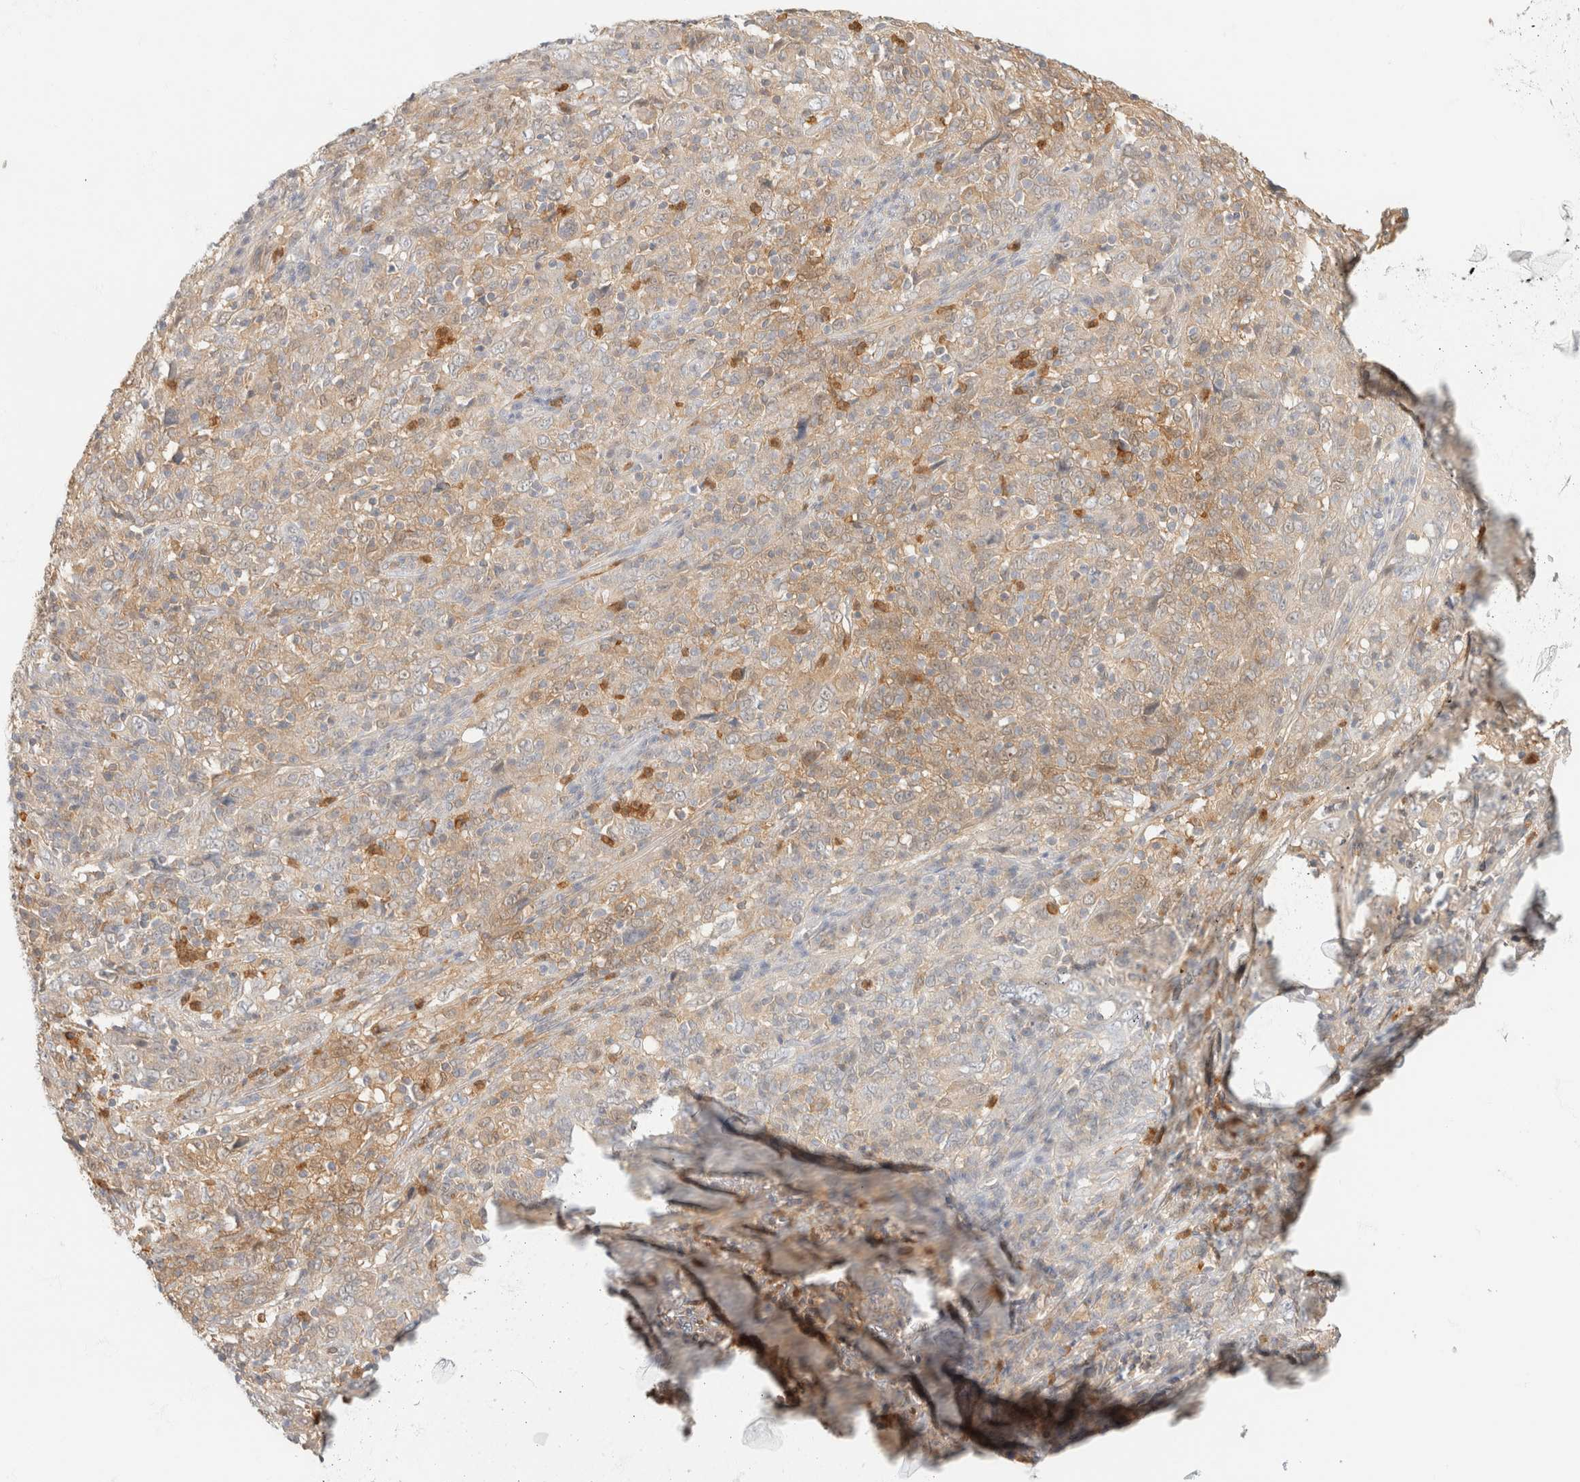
{"staining": {"intensity": "weak", "quantity": "25%-75%", "location": "cytoplasmic/membranous"}, "tissue": "cervical cancer", "cell_type": "Tumor cells", "image_type": "cancer", "snomed": [{"axis": "morphology", "description": "Squamous cell carcinoma, NOS"}, {"axis": "topography", "description": "Cervix"}], "caption": "Cervical squamous cell carcinoma stained with immunohistochemistry (IHC) displays weak cytoplasmic/membranous expression in about 25%-75% of tumor cells. (Brightfield microscopy of DAB IHC at high magnification).", "gene": "GPI", "patient": {"sex": "female", "age": 46}}